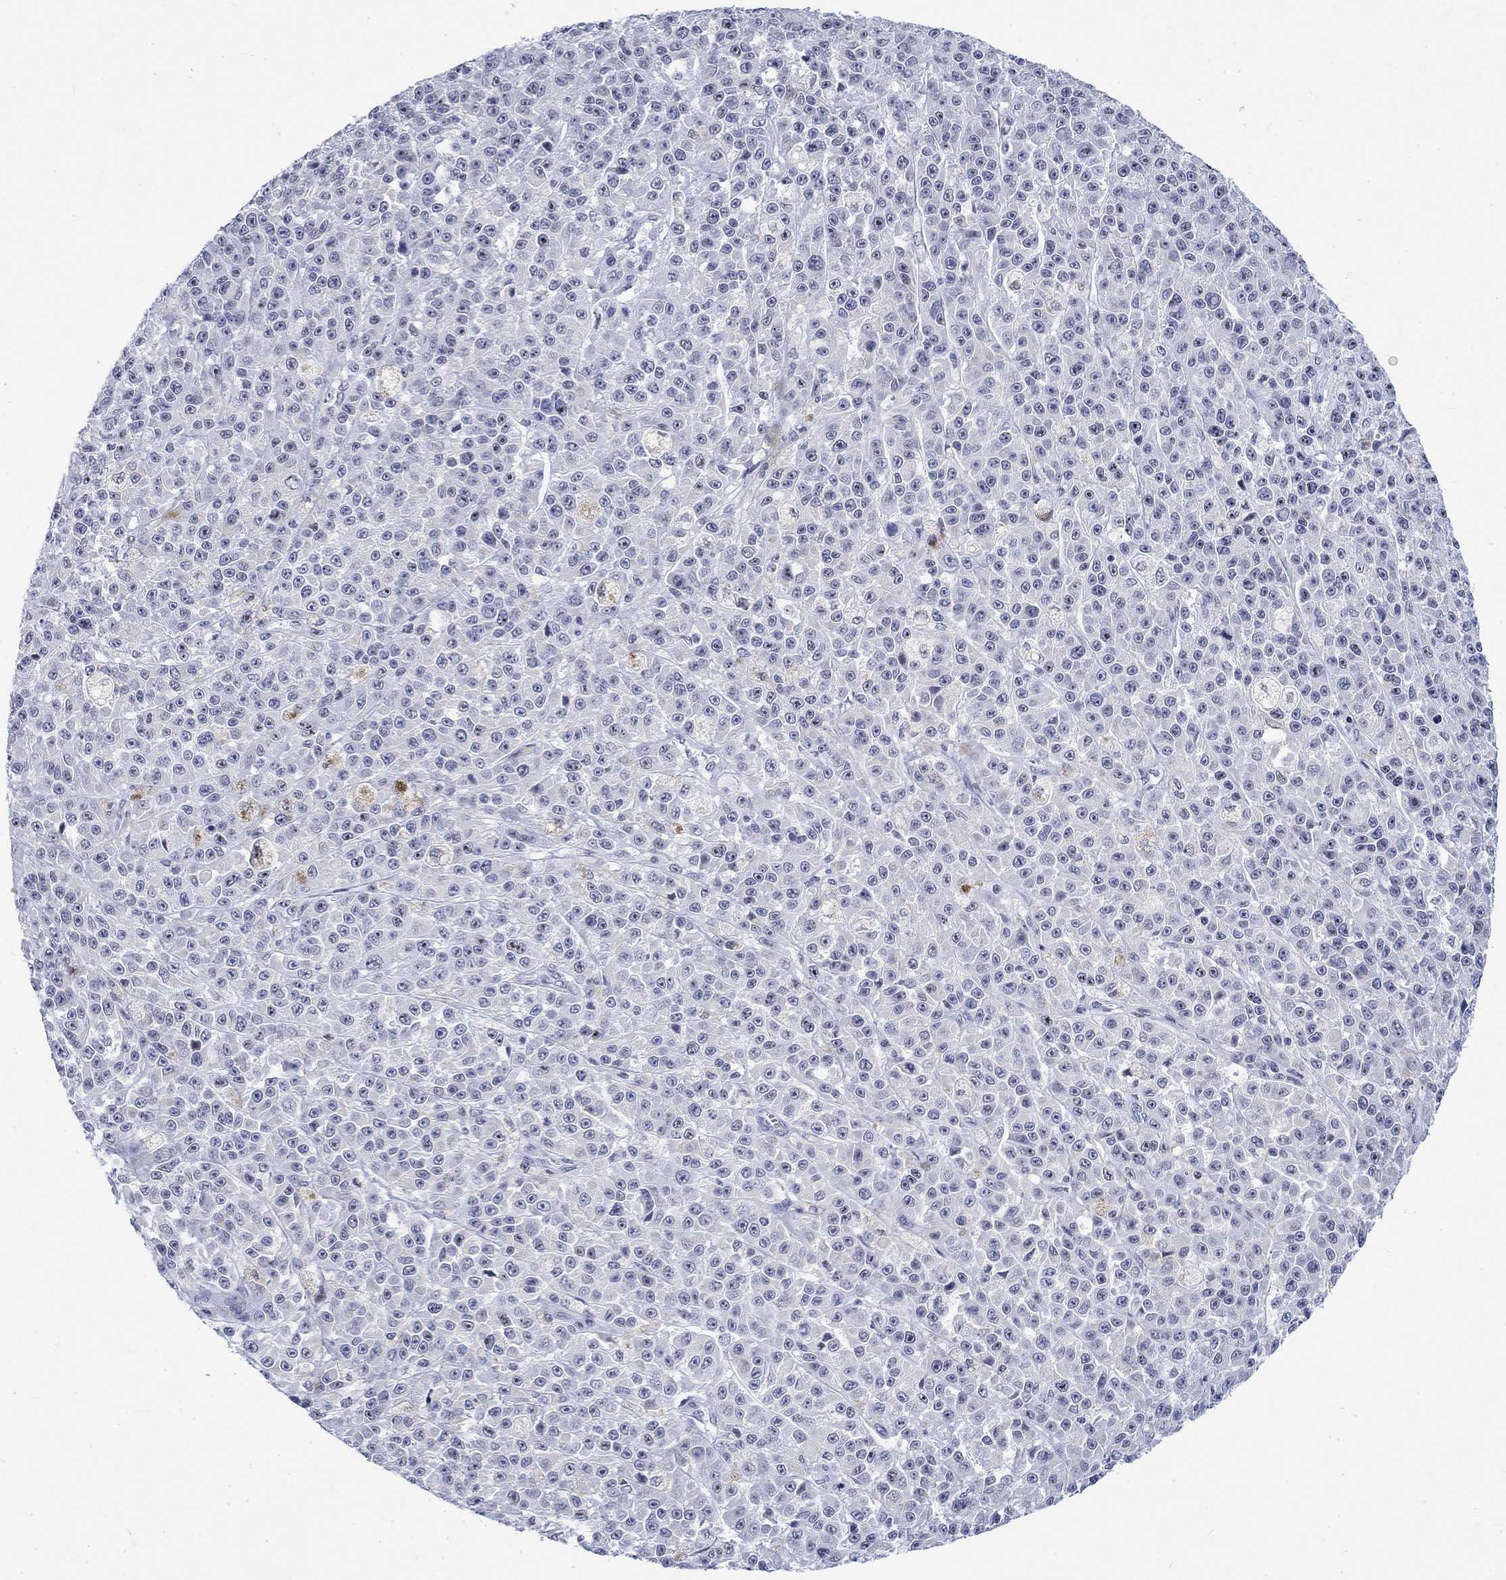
{"staining": {"intensity": "negative", "quantity": "none", "location": "none"}, "tissue": "melanoma", "cell_type": "Tumor cells", "image_type": "cancer", "snomed": [{"axis": "morphology", "description": "Malignant melanoma, NOS"}, {"axis": "topography", "description": "Skin"}], "caption": "Tumor cells are negative for protein expression in human malignant melanoma.", "gene": "KRT76", "patient": {"sex": "female", "age": 58}}